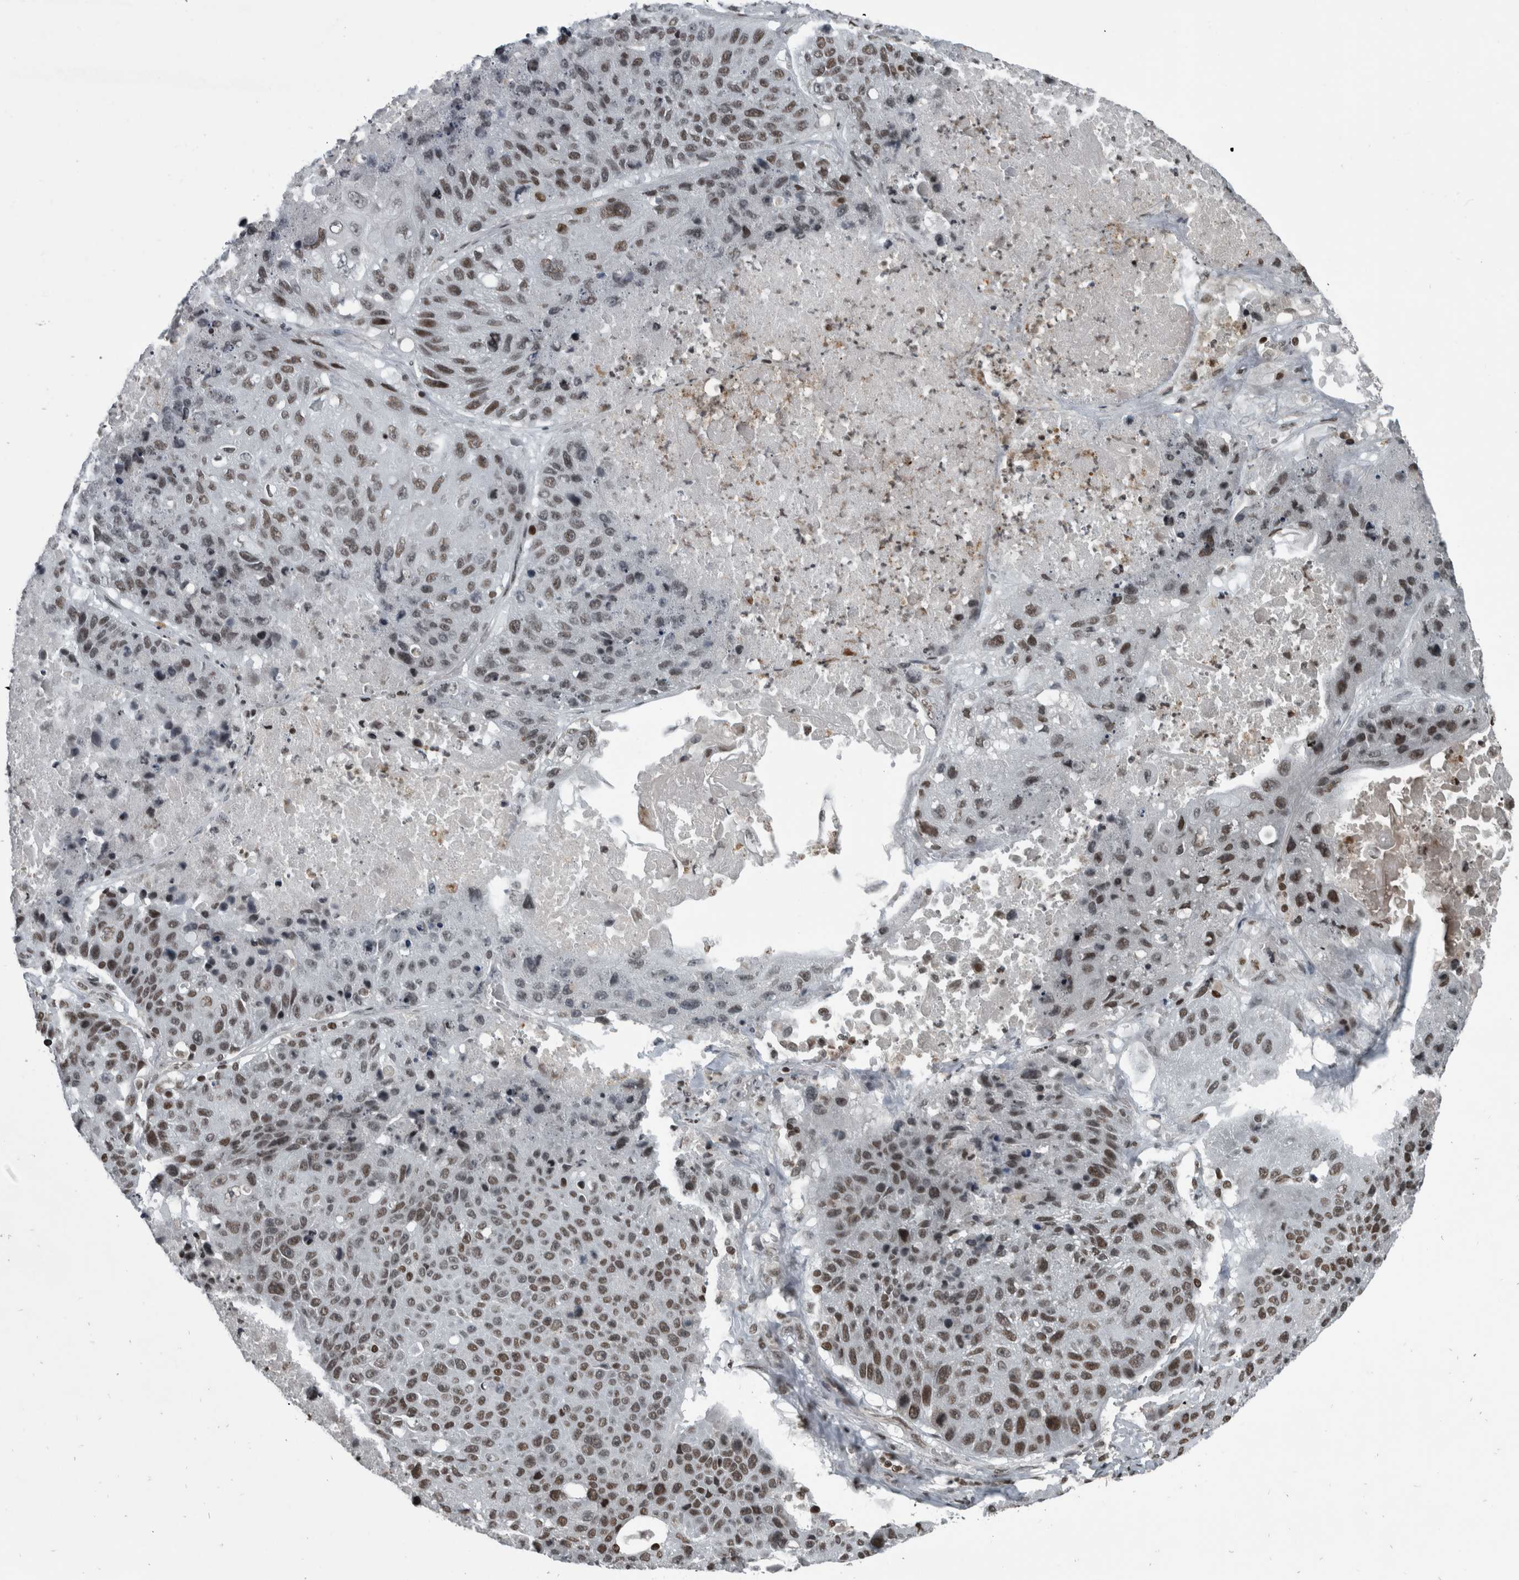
{"staining": {"intensity": "moderate", "quantity": ">75%", "location": "nuclear"}, "tissue": "lung cancer", "cell_type": "Tumor cells", "image_type": "cancer", "snomed": [{"axis": "morphology", "description": "Squamous cell carcinoma, NOS"}, {"axis": "topography", "description": "Lung"}], "caption": "A micrograph of human squamous cell carcinoma (lung) stained for a protein displays moderate nuclear brown staining in tumor cells. The protein is stained brown, and the nuclei are stained in blue (DAB IHC with brightfield microscopy, high magnification).", "gene": "UNC50", "patient": {"sex": "male", "age": 61}}